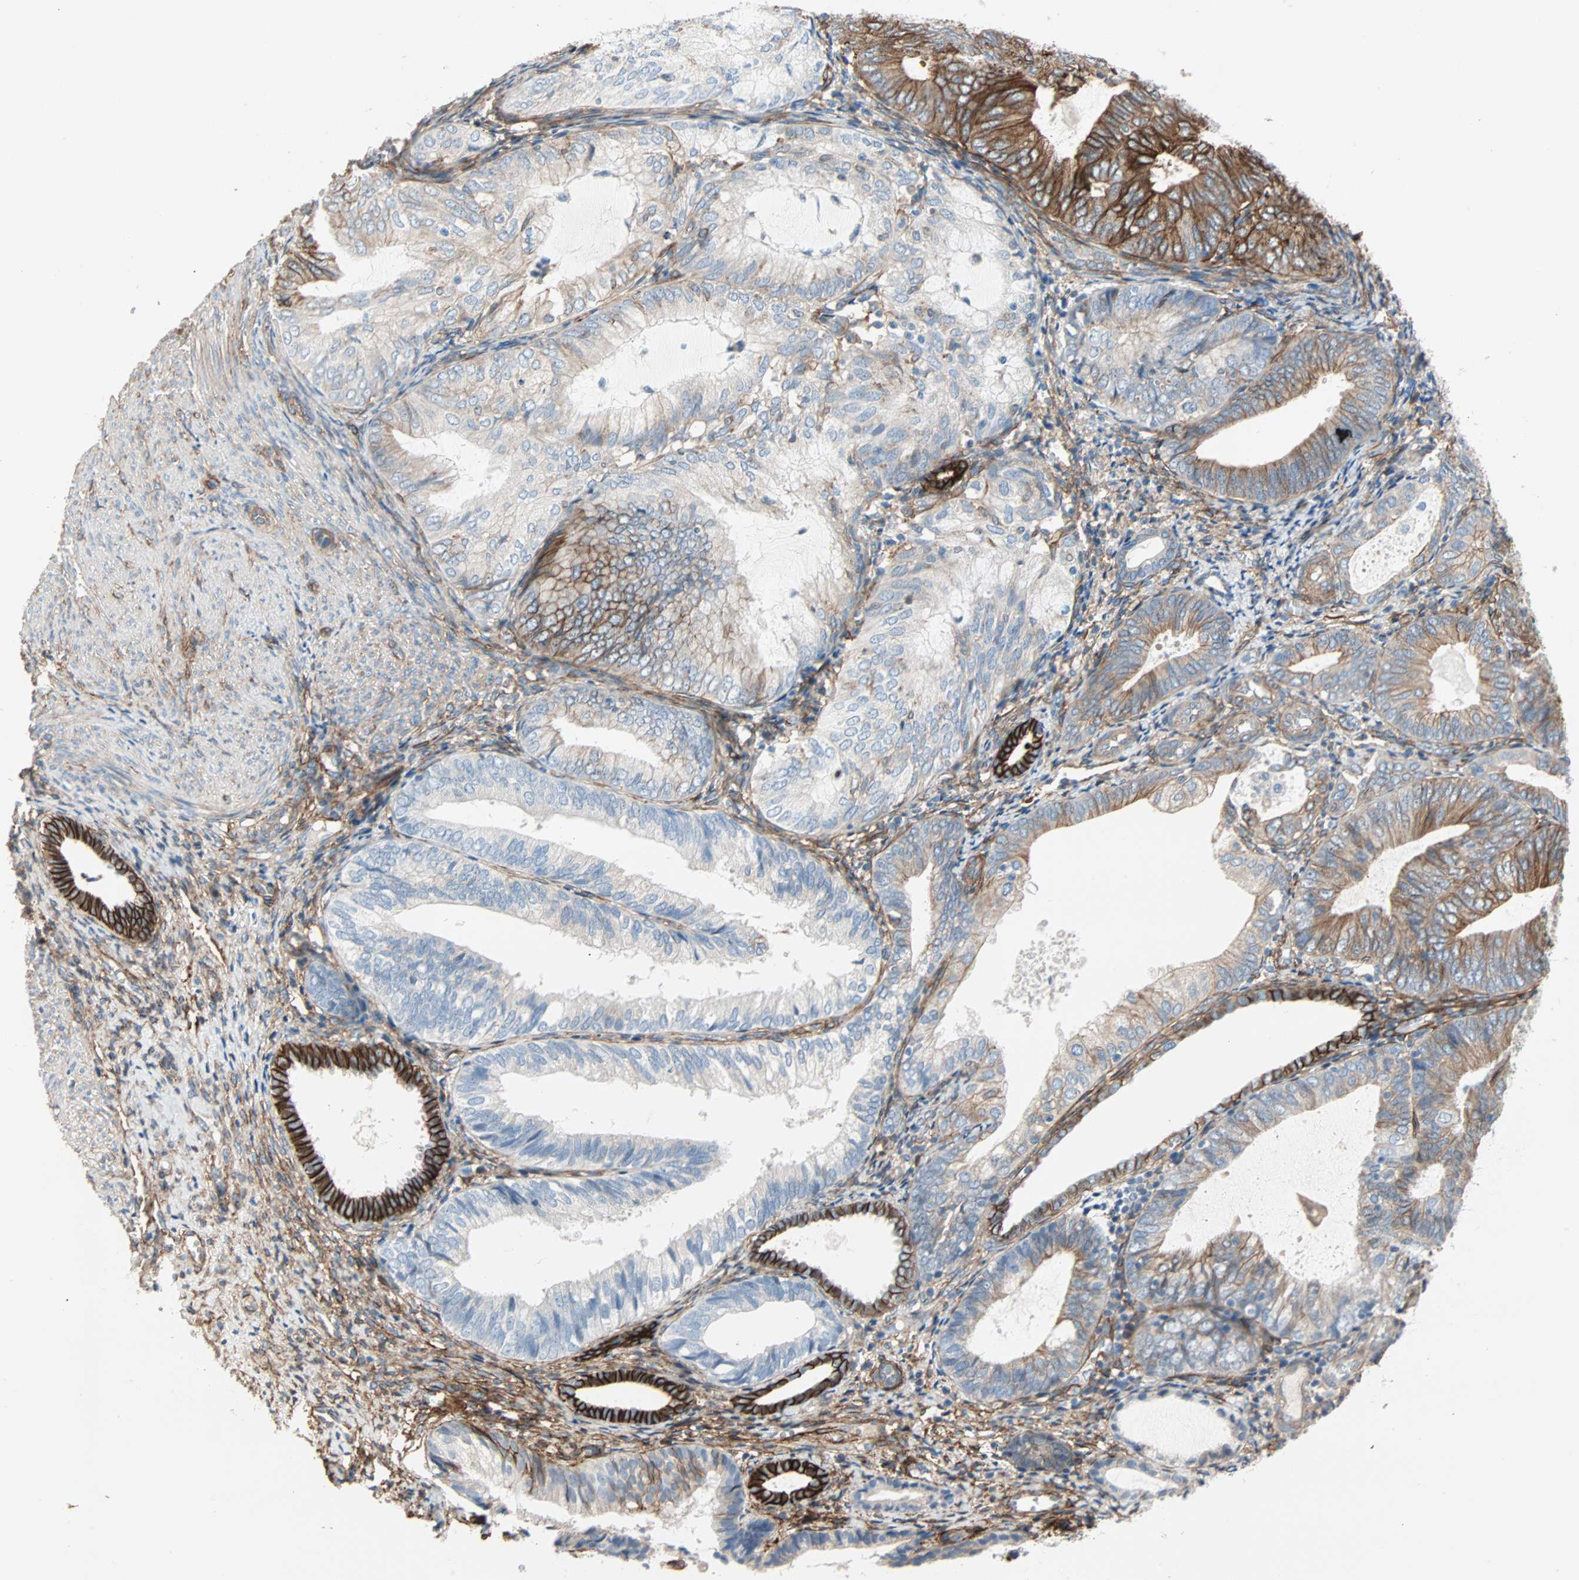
{"staining": {"intensity": "moderate", "quantity": "25%-75%", "location": "cytoplasmic/membranous"}, "tissue": "endometrial cancer", "cell_type": "Tumor cells", "image_type": "cancer", "snomed": [{"axis": "morphology", "description": "Adenocarcinoma, NOS"}, {"axis": "topography", "description": "Endometrium"}], "caption": "A brown stain shows moderate cytoplasmic/membranous positivity of a protein in endometrial cancer (adenocarcinoma) tumor cells. Ihc stains the protein in brown and the nuclei are stained blue.", "gene": "EPB41L2", "patient": {"sex": "female", "age": 81}}